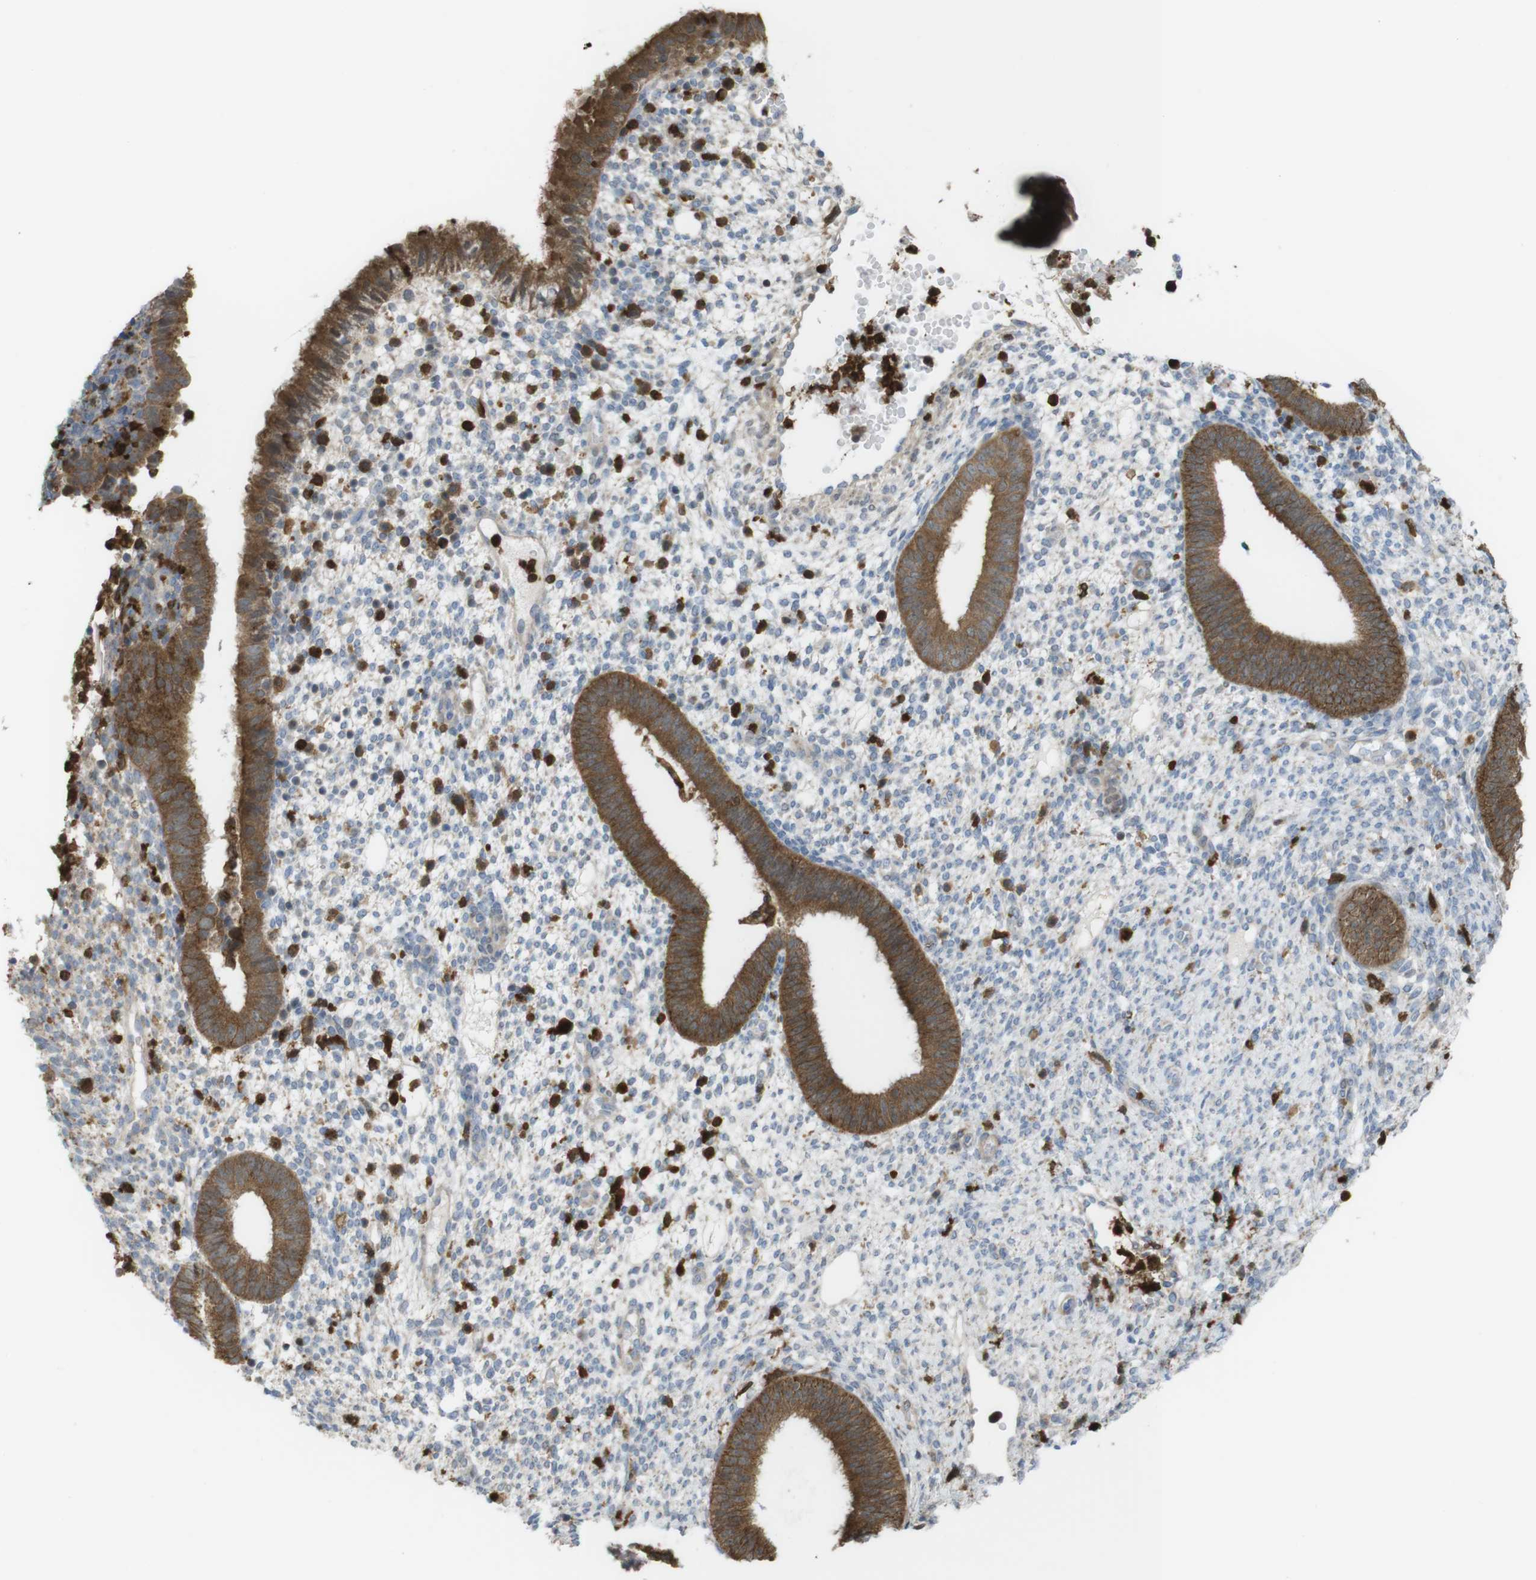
{"staining": {"intensity": "negative", "quantity": "none", "location": "none"}, "tissue": "endometrium", "cell_type": "Cells in endometrial stroma", "image_type": "normal", "snomed": [{"axis": "morphology", "description": "Normal tissue, NOS"}, {"axis": "topography", "description": "Endometrium"}], "caption": "The micrograph demonstrates no staining of cells in endometrial stroma in unremarkable endometrium.", "gene": "PRKCD", "patient": {"sex": "female", "age": 35}}